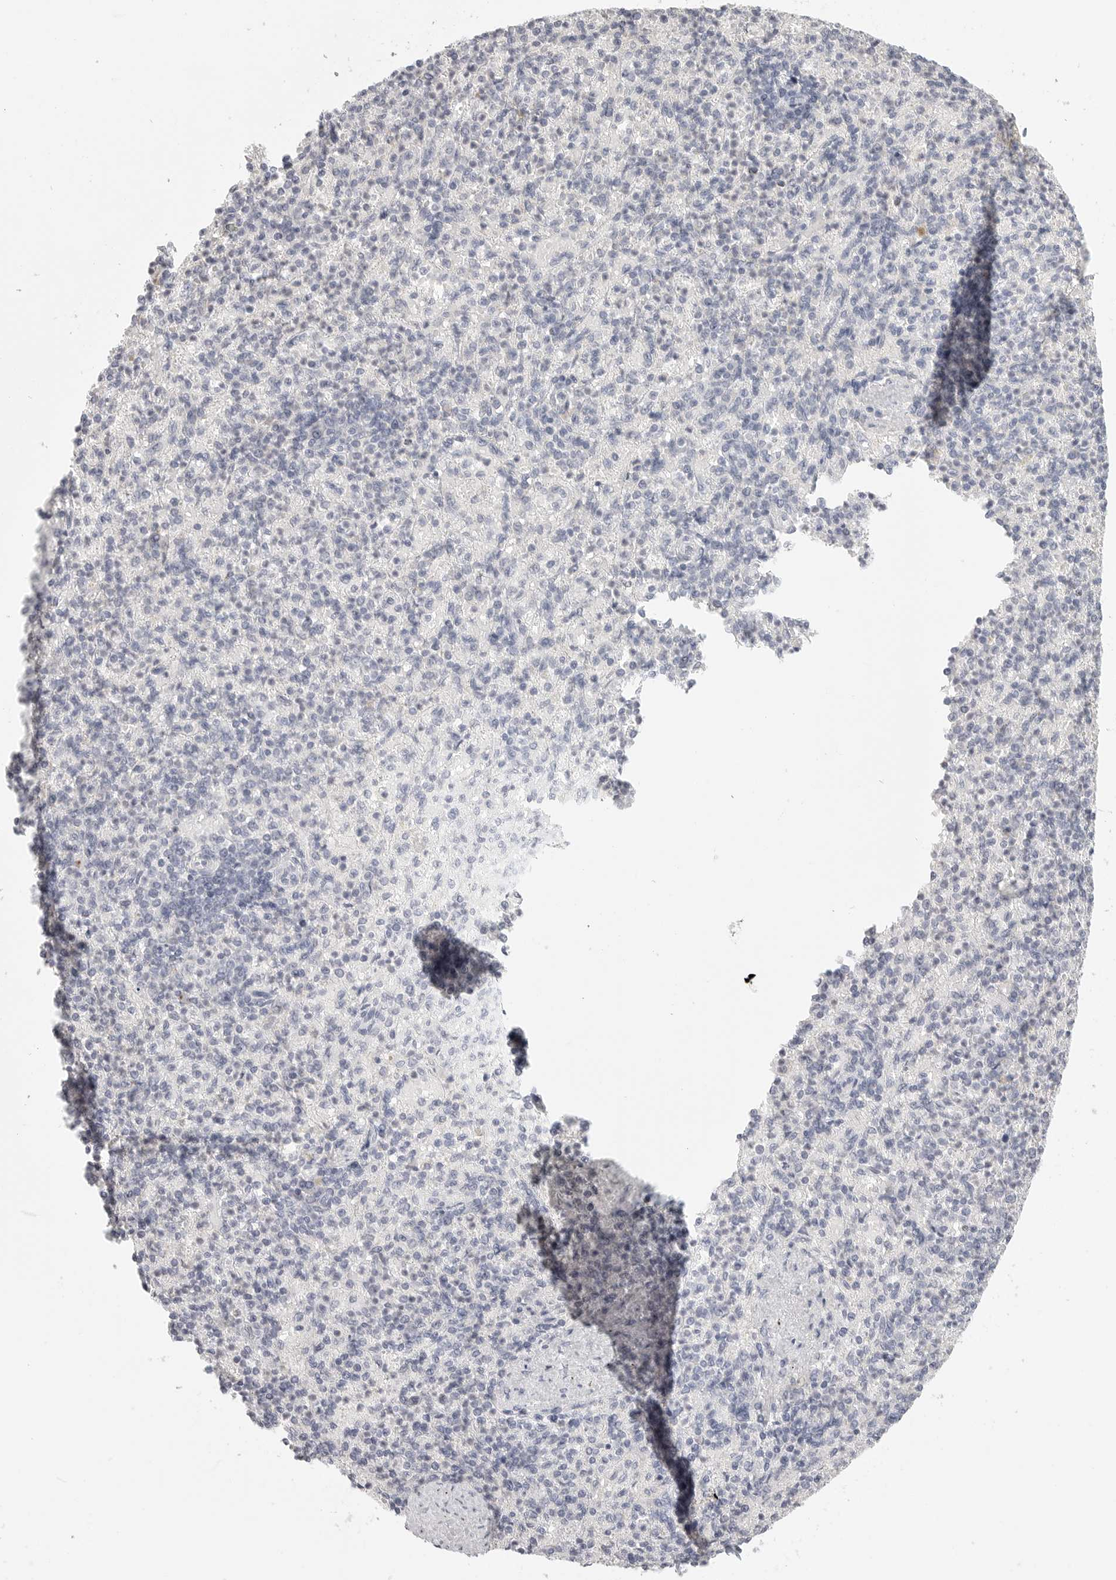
{"staining": {"intensity": "negative", "quantity": "none", "location": "none"}, "tissue": "spleen", "cell_type": "Cells in red pulp", "image_type": "normal", "snomed": [{"axis": "morphology", "description": "Normal tissue, NOS"}, {"axis": "topography", "description": "Spleen"}], "caption": "The immunohistochemistry image has no significant staining in cells in red pulp of spleen. (Brightfield microscopy of DAB (3,3'-diaminobenzidine) immunohistochemistry (IHC) at high magnification).", "gene": "HMGCS2", "patient": {"sex": "female", "age": 74}}